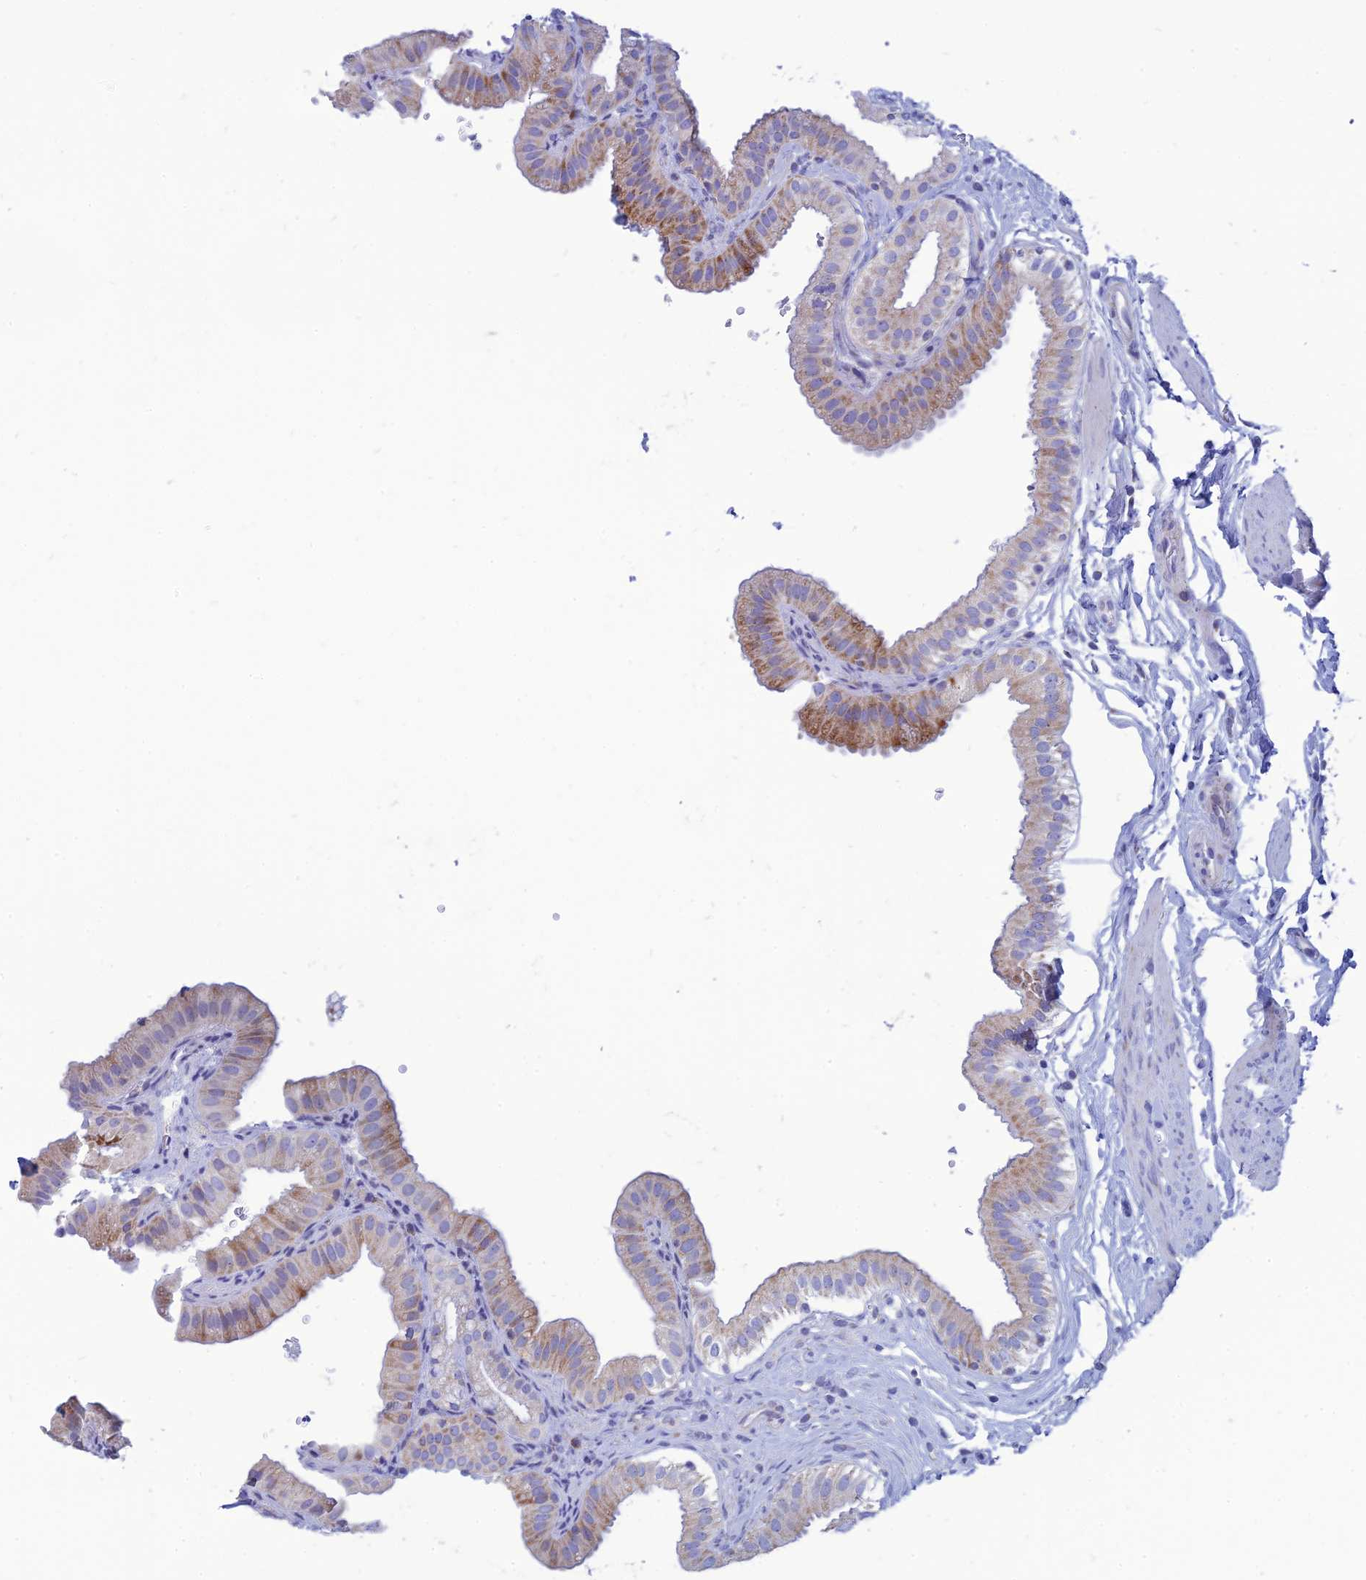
{"staining": {"intensity": "moderate", "quantity": "<25%", "location": "cytoplasmic/membranous"}, "tissue": "gallbladder", "cell_type": "Glandular cells", "image_type": "normal", "snomed": [{"axis": "morphology", "description": "Normal tissue, NOS"}, {"axis": "topography", "description": "Gallbladder"}], "caption": "Human gallbladder stained for a protein (brown) reveals moderate cytoplasmic/membranous positive positivity in approximately <25% of glandular cells.", "gene": "PACC1", "patient": {"sex": "female", "age": 61}}